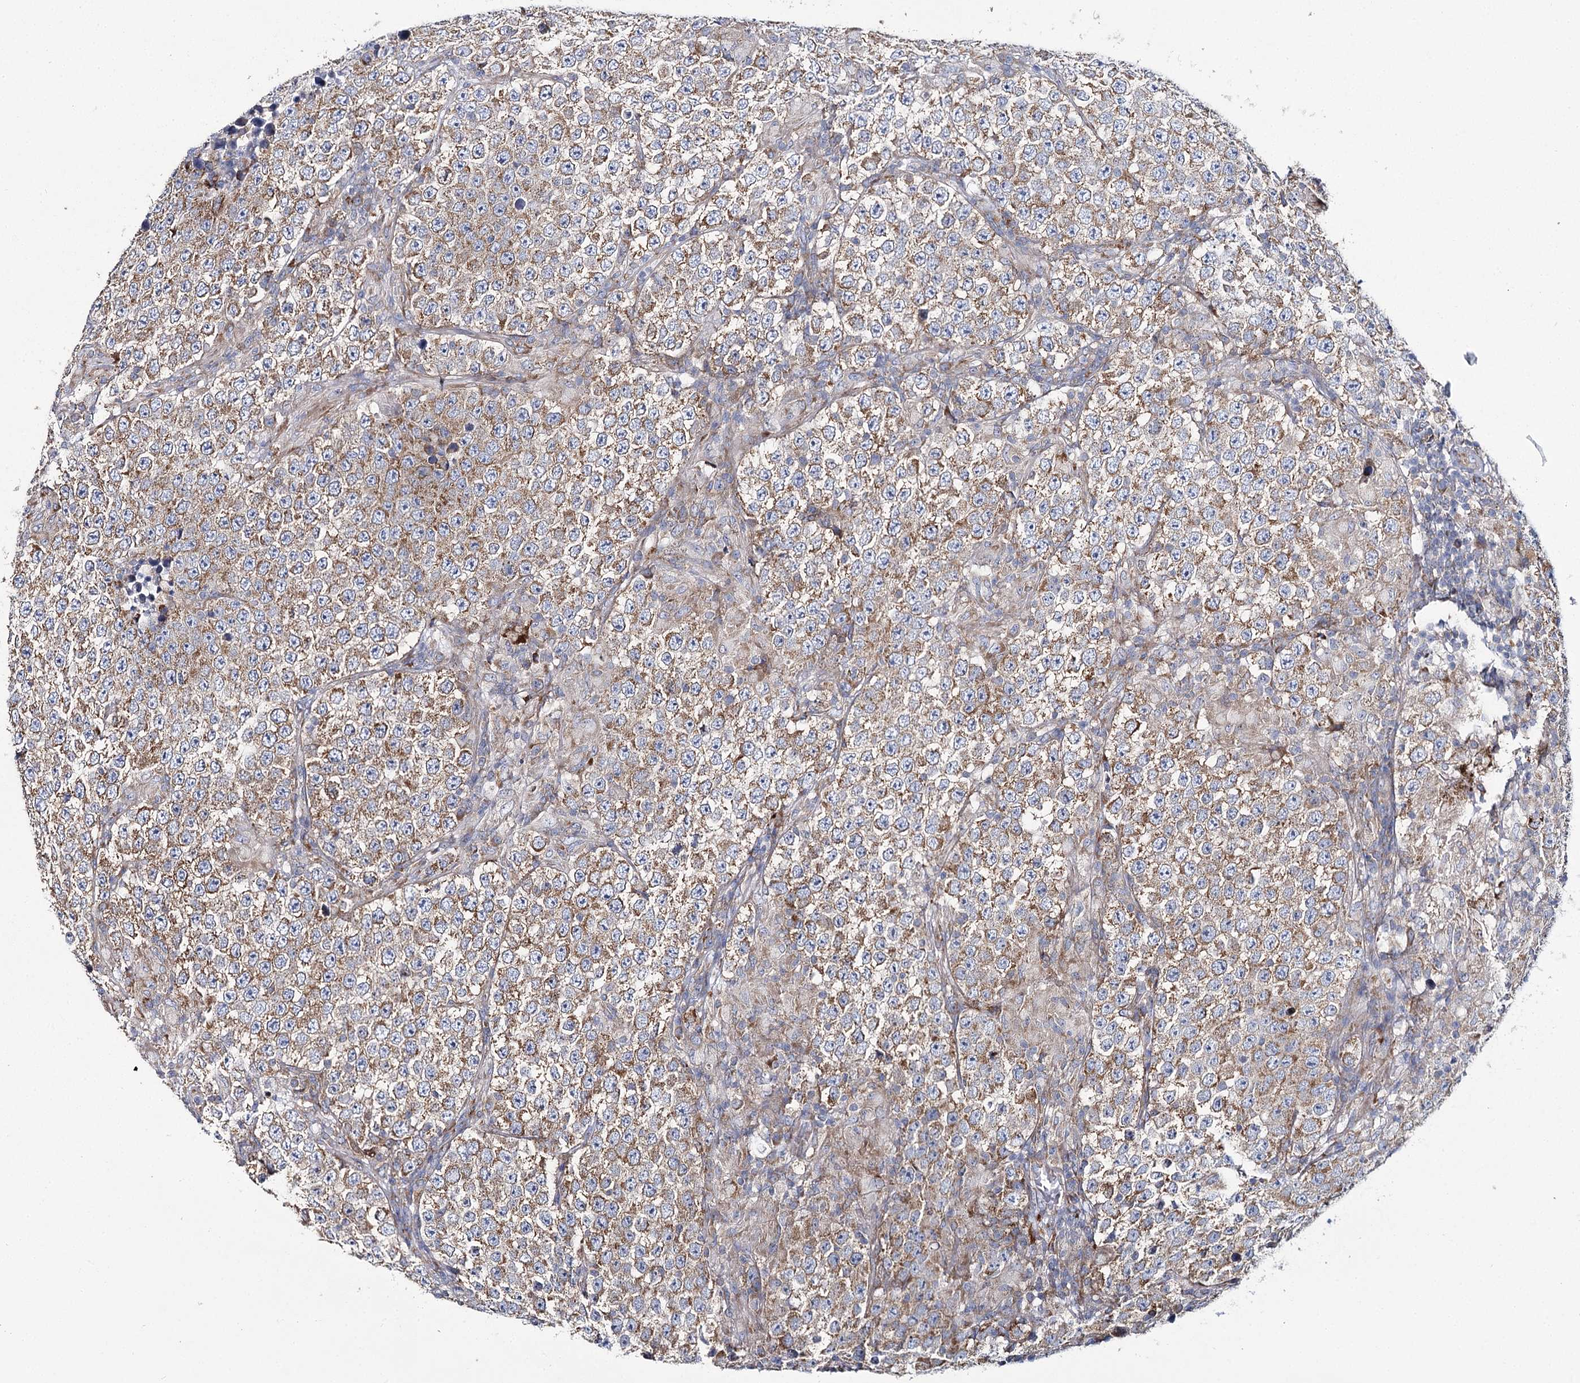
{"staining": {"intensity": "moderate", "quantity": ">75%", "location": "cytoplasmic/membranous"}, "tissue": "testis cancer", "cell_type": "Tumor cells", "image_type": "cancer", "snomed": [{"axis": "morphology", "description": "Normal tissue, NOS"}, {"axis": "morphology", "description": "Urothelial carcinoma, High grade"}, {"axis": "morphology", "description": "Seminoma, NOS"}, {"axis": "morphology", "description": "Carcinoma, Embryonal, NOS"}, {"axis": "topography", "description": "Urinary bladder"}, {"axis": "topography", "description": "Testis"}], "caption": "Testis high-grade urothelial carcinoma stained for a protein exhibits moderate cytoplasmic/membranous positivity in tumor cells. Using DAB (brown) and hematoxylin (blue) stains, captured at high magnification using brightfield microscopy.", "gene": "THUMPD3", "patient": {"sex": "male", "age": 41}}